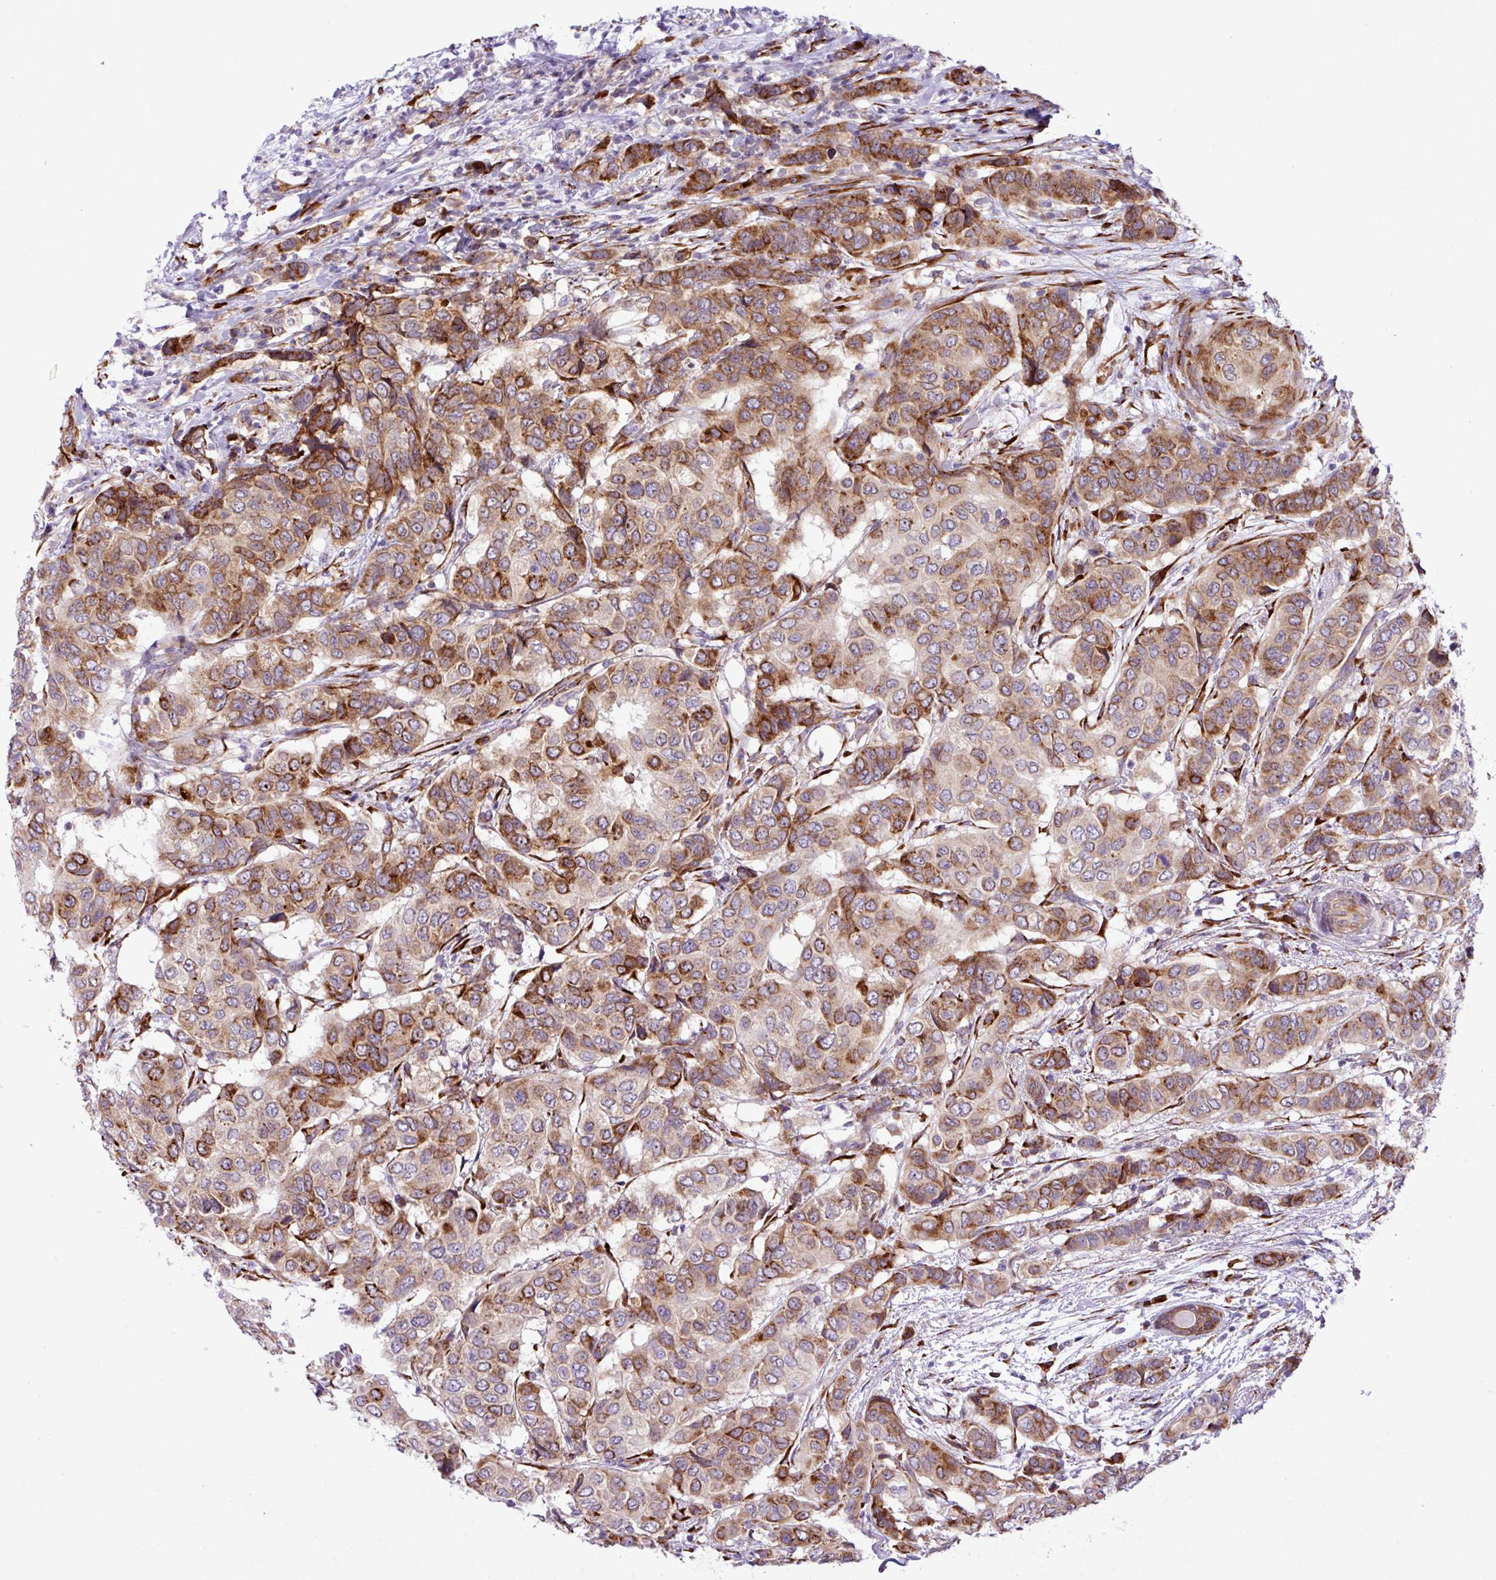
{"staining": {"intensity": "strong", "quantity": "25%-75%", "location": "cytoplasmic/membranous"}, "tissue": "breast cancer", "cell_type": "Tumor cells", "image_type": "cancer", "snomed": [{"axis": "morphology", "description": "Lobular carcinoma"}, {"axis": "topography", "description": "Breast"}], "caption": "Immunohistochemical staining of human breast lobular carcinoma shows strong cytoplasmic/membranous protein positivity in approximately 25%-75% of tumor cells.", "gene": "CFAP97", "patient": {"sex": "female", "age": 51}}